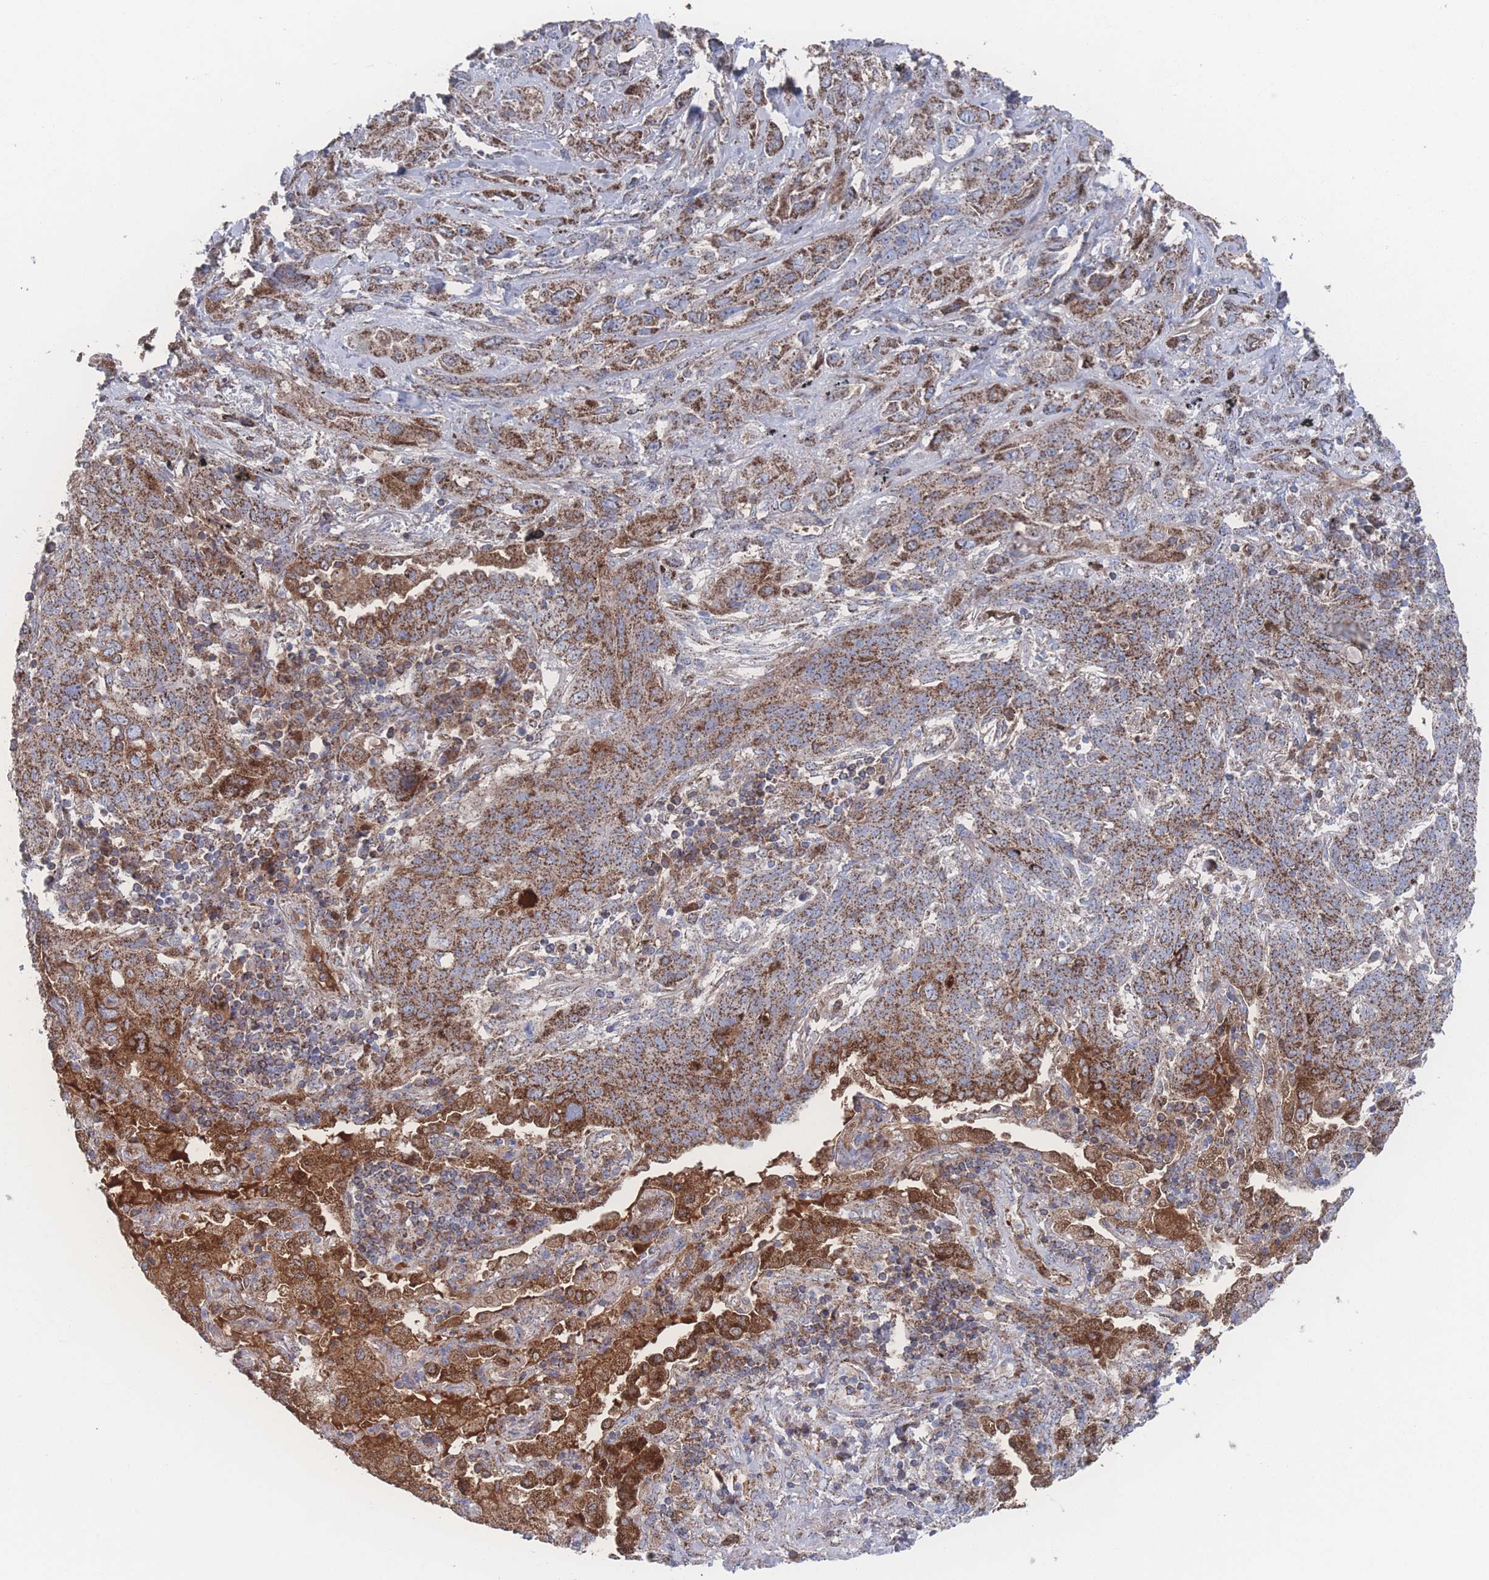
{"staining": {"intensity": "strong", "quantity": ">75%", "location": "cytoplasmic/membranous"}, "tissue": "lung cancer", "cell_type": "Tumor cells", "image_type": "cancer", "snomed": [{"axis": "morphology", "description": "Squamous cell carcinoma, NOS"}, {"axis": "topography", "description": "Lung"}], "caption": "This micrograph exhibits lung cancer stained with immunohistochemistry to label a protein in brown. The cytoplasmic/membranous of tumor cells show strong positivity for the protein. Nuclei are counter-stained blue.", "gene": "PEX14", "patient": {"sex": "female", "age": 70}}